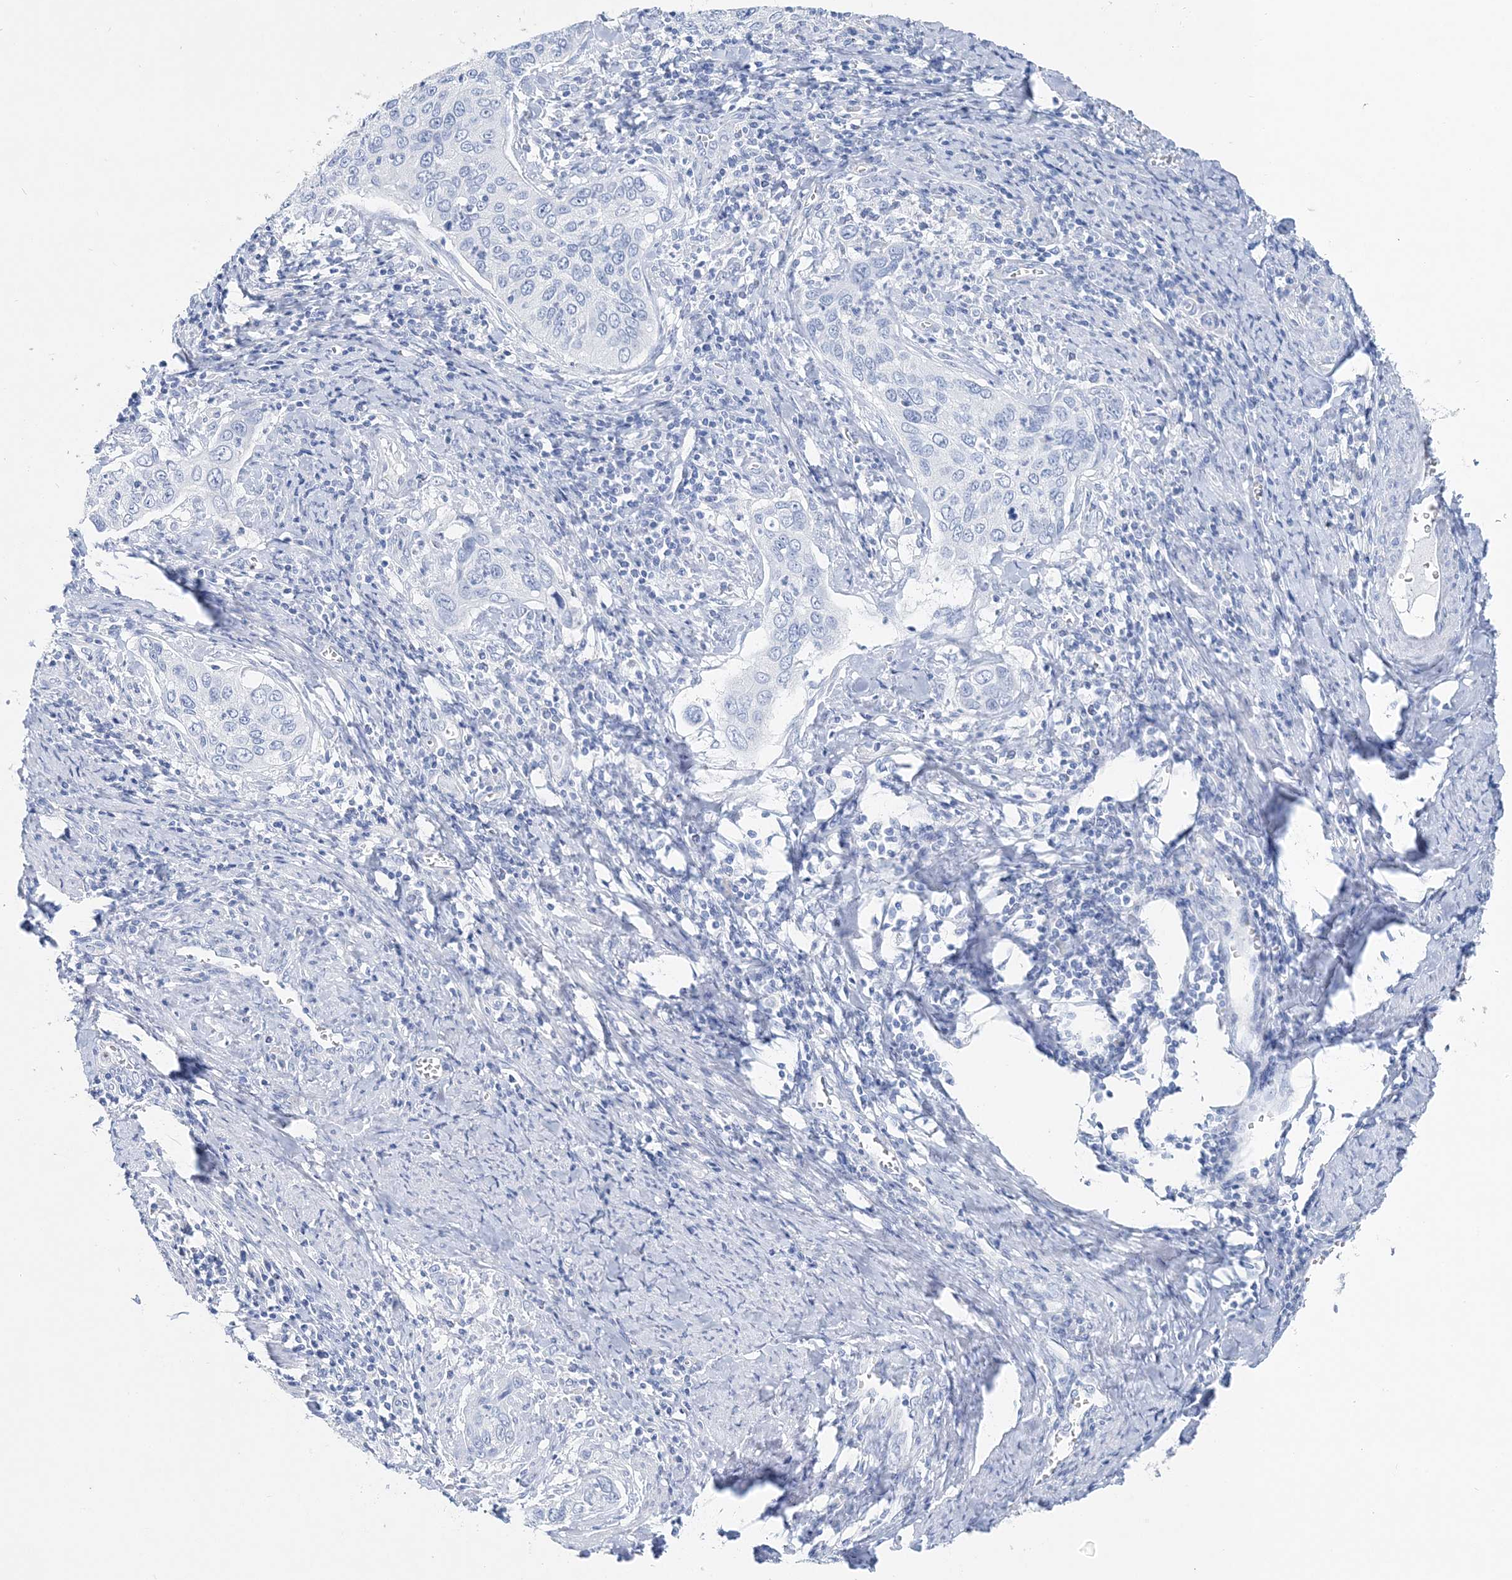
{"staining": {"intensity": "negative", "quantity": "none", "location": "none"}, "tissue": "cervical cancer", "cell_type": "Tumor cells", "image_type": "cancer", "snomed": [{"axis": "morphology", "description": "Squamous cell carcinoma, NOS"}, {"axis": "topography", "description": "Cervix"}], "caption": "Image shows no significant protein positivity in tumor cells of cervical cancer.", "gene": "TSPYL6", "patient": {"sex": "female", "age": 53}}